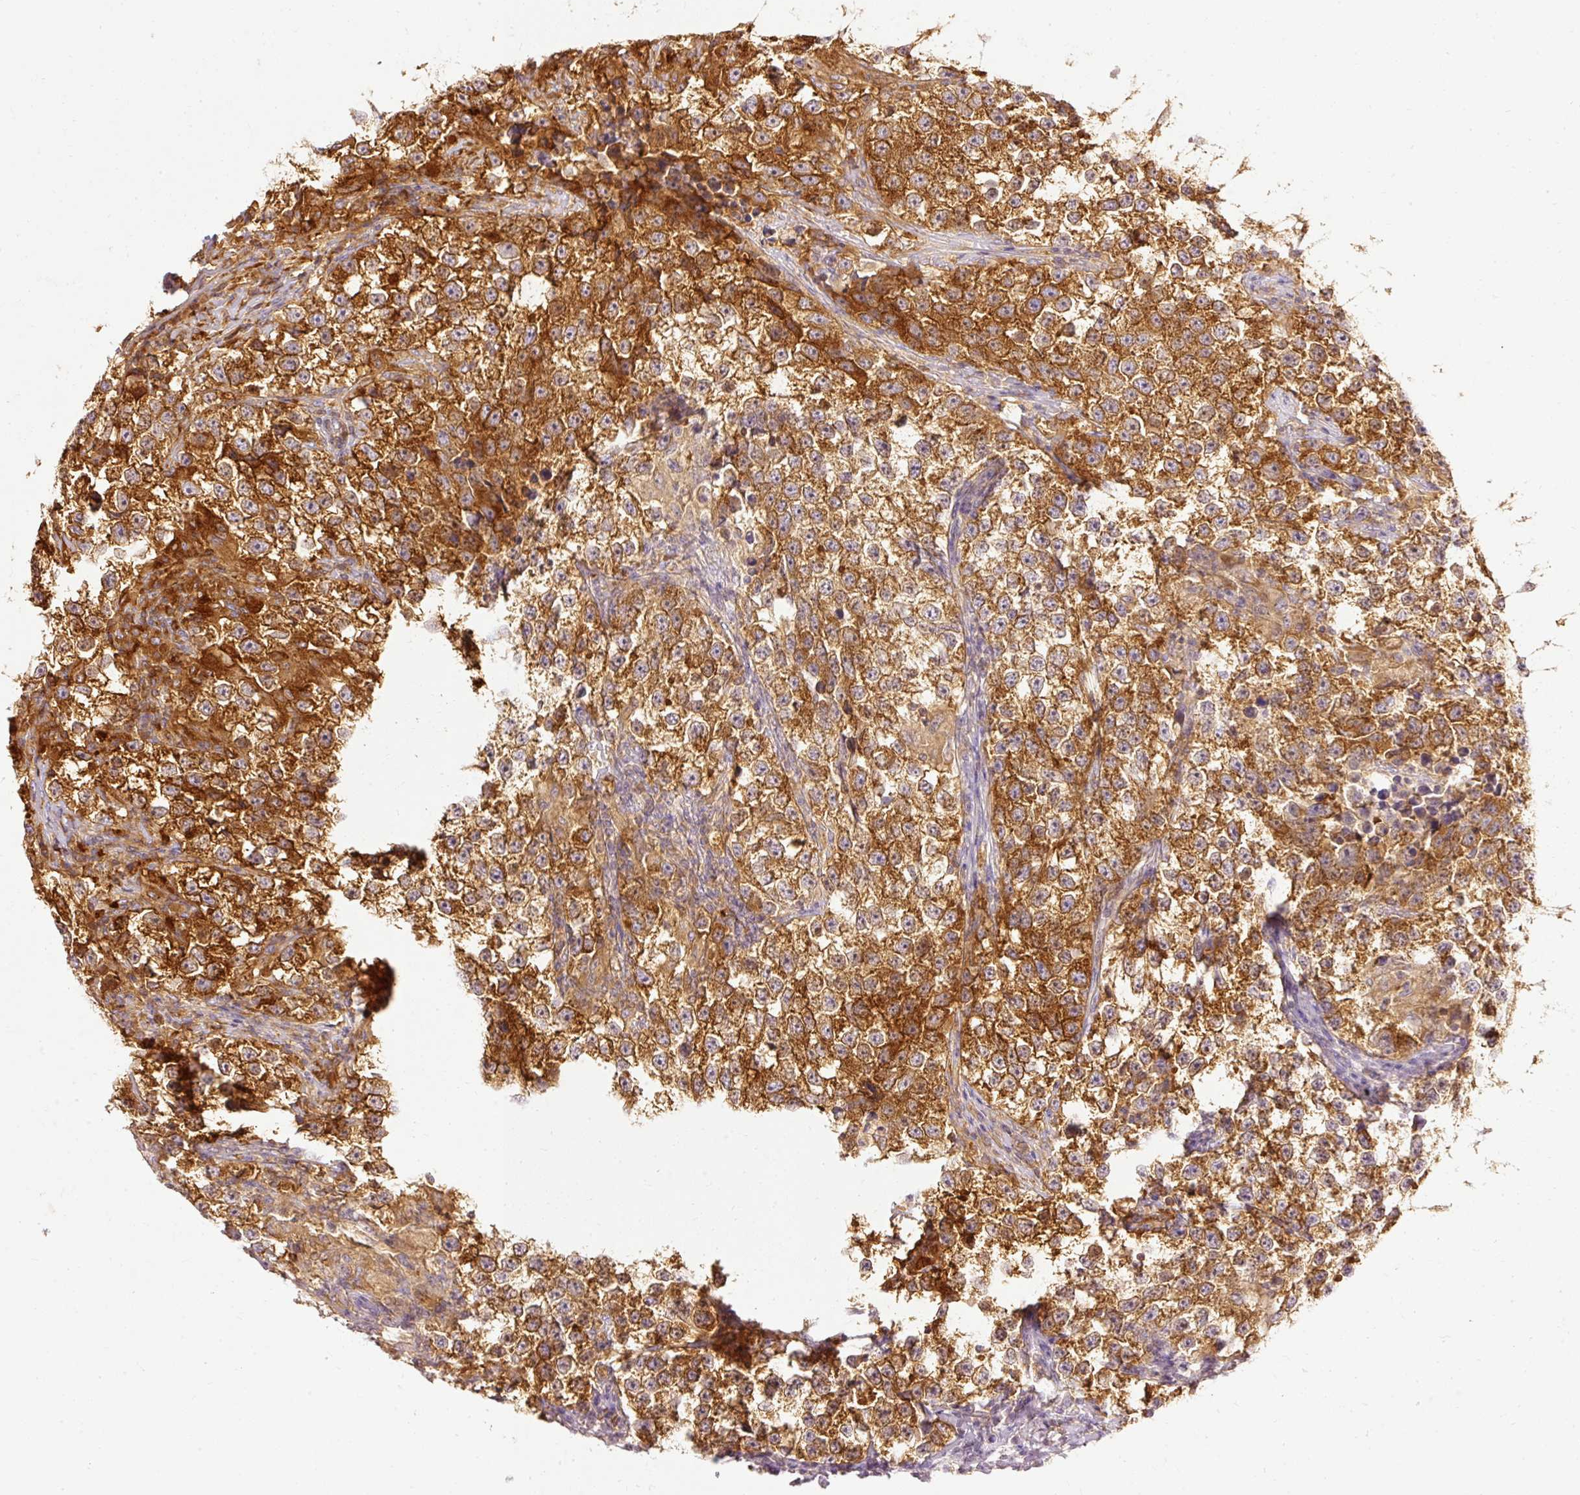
{"staining": {"intensity": "strong", "quantity": ">75%", "location": "cytoplasmic/membranous"}, "tissue": "testis cancer", "cell_type": "Tumor cells", "image_type": "cancer", "snomed": [{"axis": "morphology", "description": "Seminoma, NOS"}, {"axis": "topography", "description": "Testis"}], "caption": "Testis cancer tissue displays strong cytoplasmic/membranous staining in approximately >75% of tumor cells, visualized by immunohistochemistry.", "gene": "ARMH3", "patient": {"sex": "male", "age": 46}}